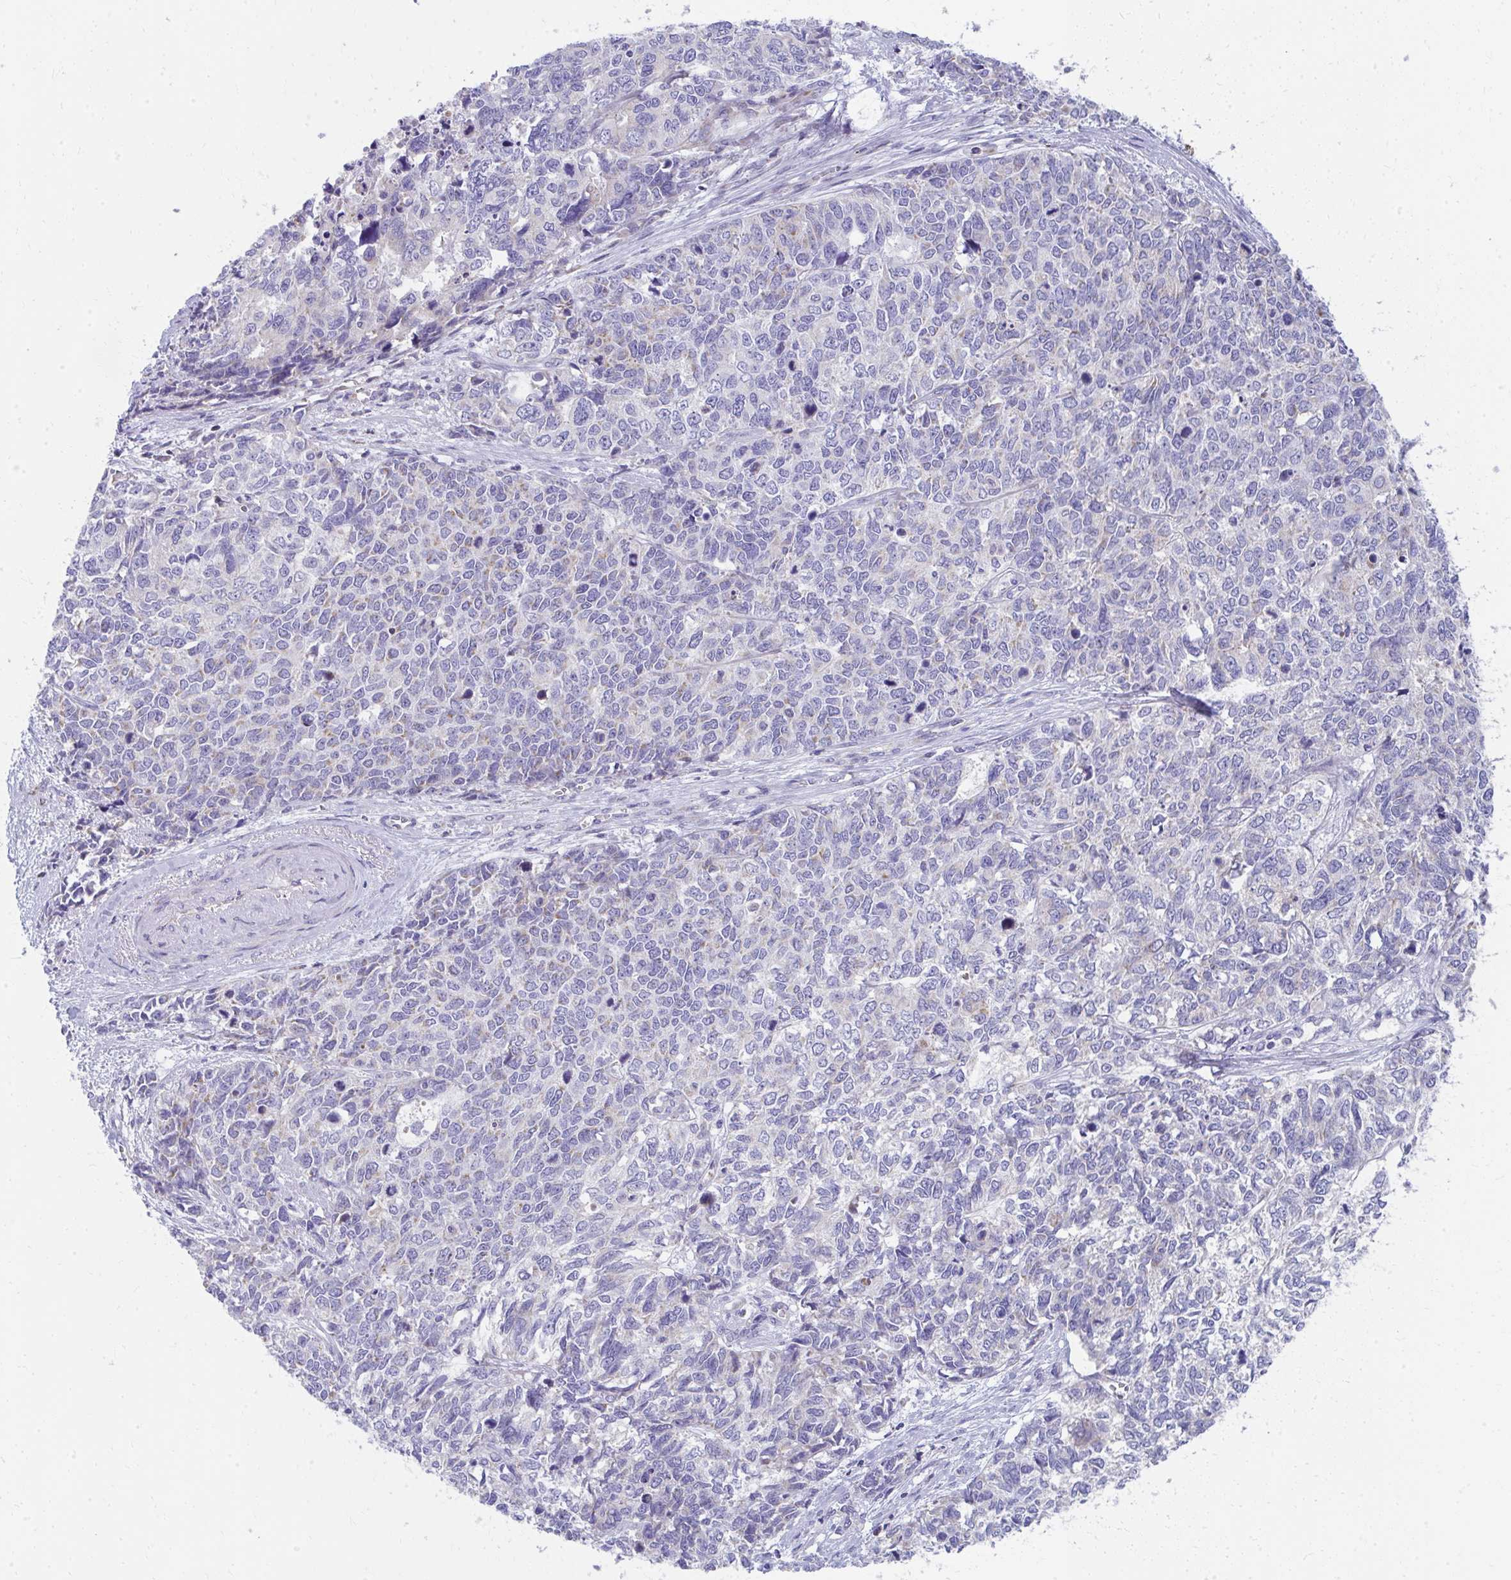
{"staining": {"intensity": "negative", "quantity": "none", "location": "none"}, "tissue": "cervical cancer", "cell_type": "Tumor cells", "image_type": "cancer", "snomed": [{"axis": "morphology", "description": "Adenocarcinoma, NOS"}, {"axis": "topography", "description": "Cervix"}], "caption": "This is an immunohistochemistry micrograph of human adenocarcinoma (cervical). There is no expression in tumor cells.", "gene": "IL37", "patient": {"sex": "female", "age": 63}}